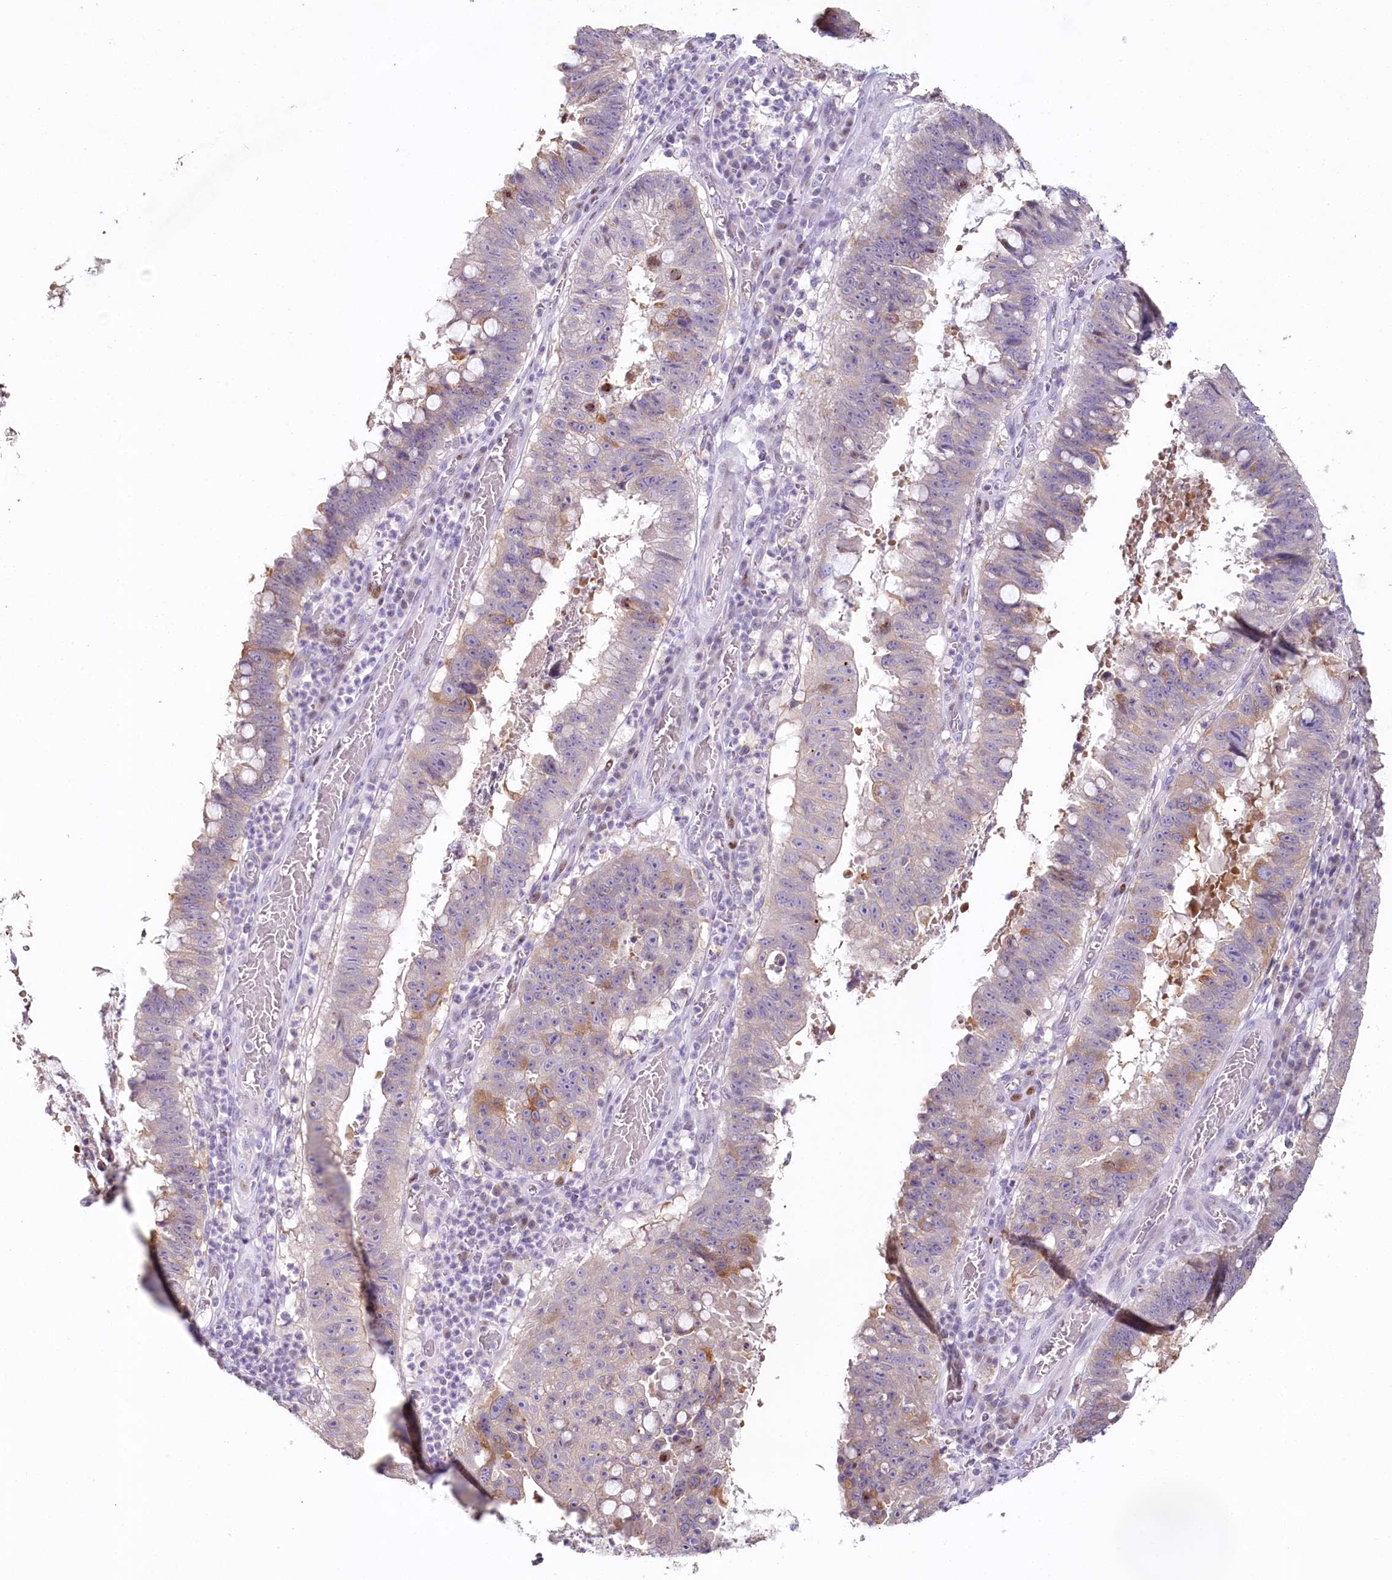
{"staining": {"intensity": "moderate", "quantity": "<25%", "location": "cytoplasmic/membranous"}, "tissue": "stomach cancer", "cell_type": "Tumor cells", "image_type": "cancer", "snomed": [{"axis": "morphology", "description": "Adenocarcinoma, NOS"}, {"axis": "topography", "description": "Stomach"}], "caption": "The immunohistochemical stain highlights moderate cytoplasmic/membranous expression in tumor cells of adenocarcinoma (stomach) tissue.", "gene": "HPD", "patient": {"sex": "male", "age": 59}}